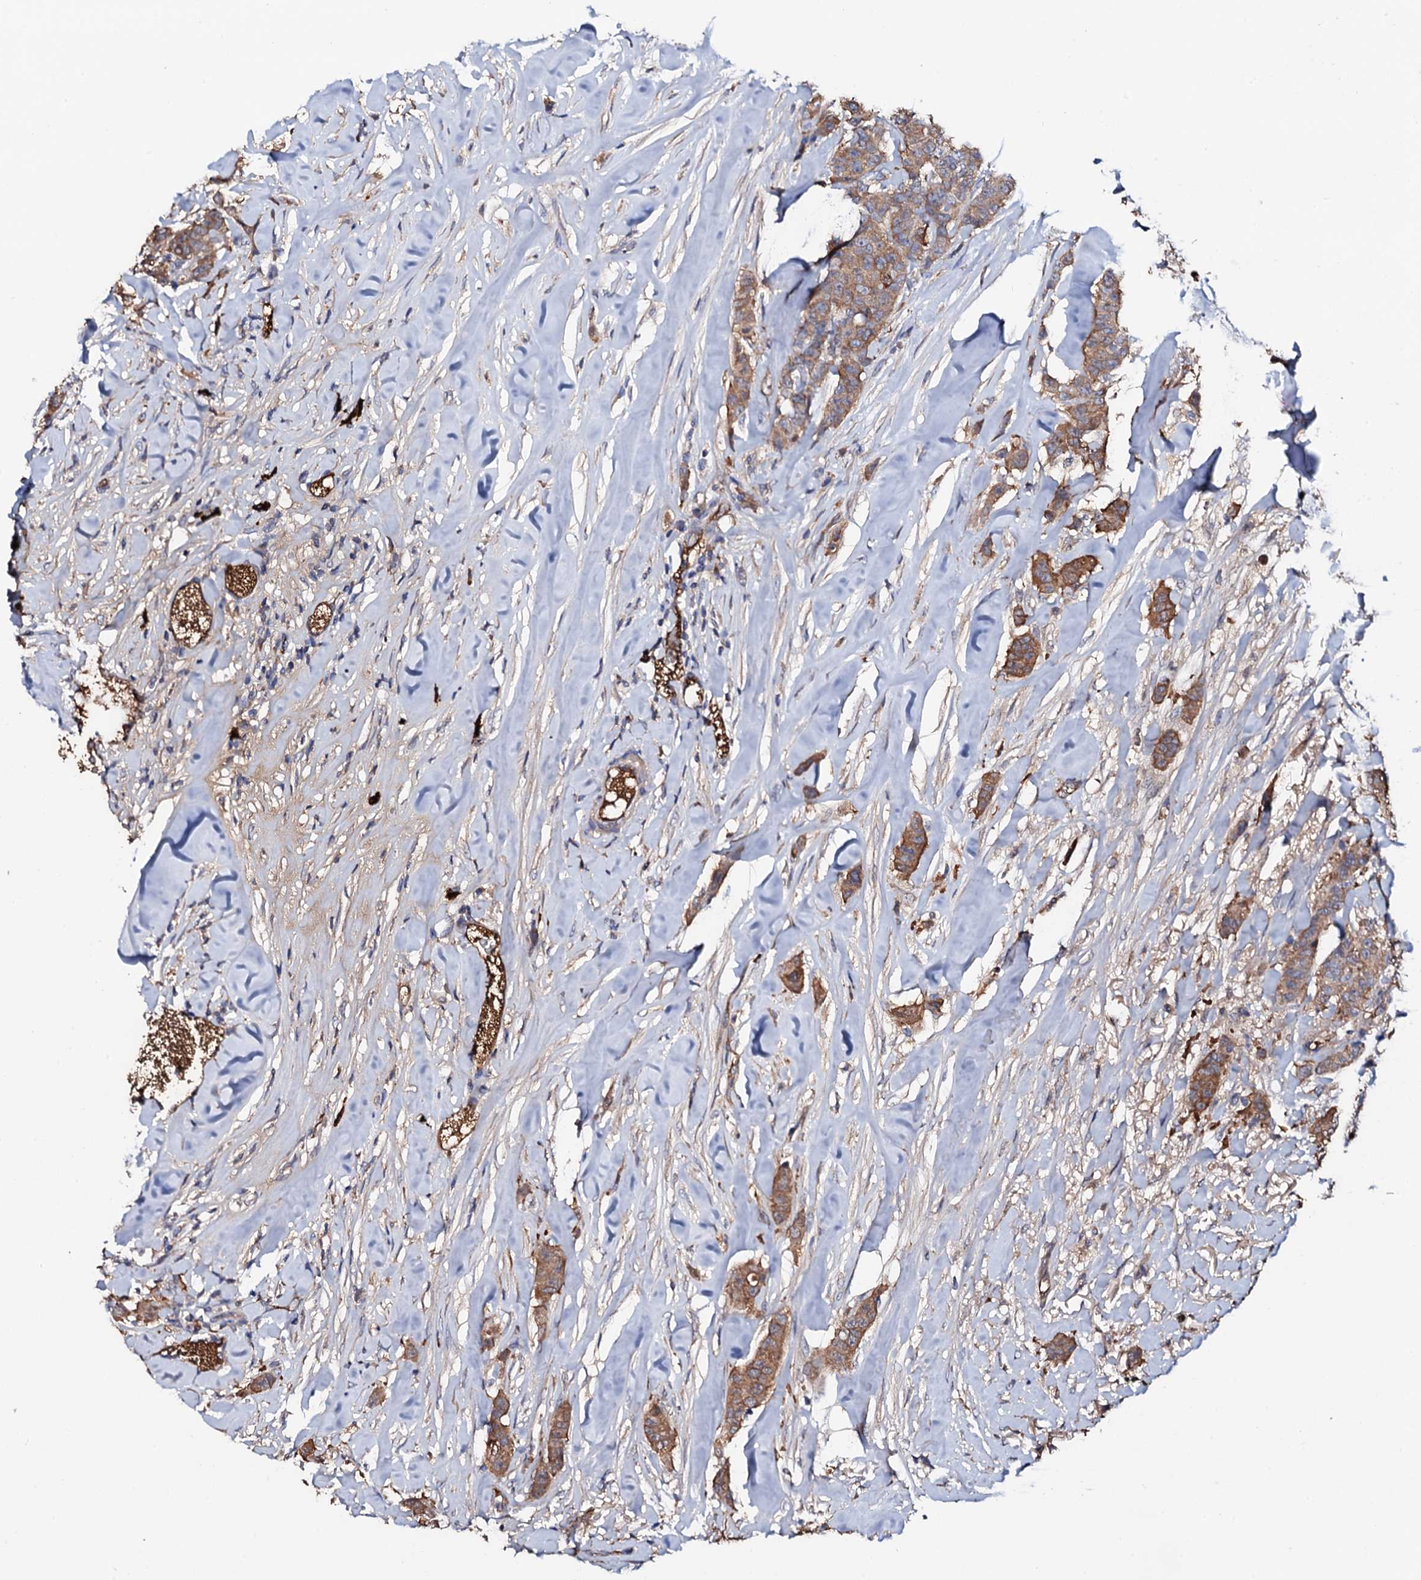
{"staining": {"intensity": "moderate", "quantity": ">75%", "location": "cytoplasmic/membranous"}, "tissue": "breast cancer", "cell_type": "Tumor cells", "image_type": "cancer", "snomed": [{"axis": "morphology", "description": "Duct carcinoma"}, {"axis": "topography", "description": "Breast"}], "caption": "Intraductal carcinoma (breast) stained with a brown dye exhibits moderate cytoplasmic/membranous positive staining in about >75% of tumor cells.", "gene": "TCAF2", "patient": {"sex": "female", "age": 40}}